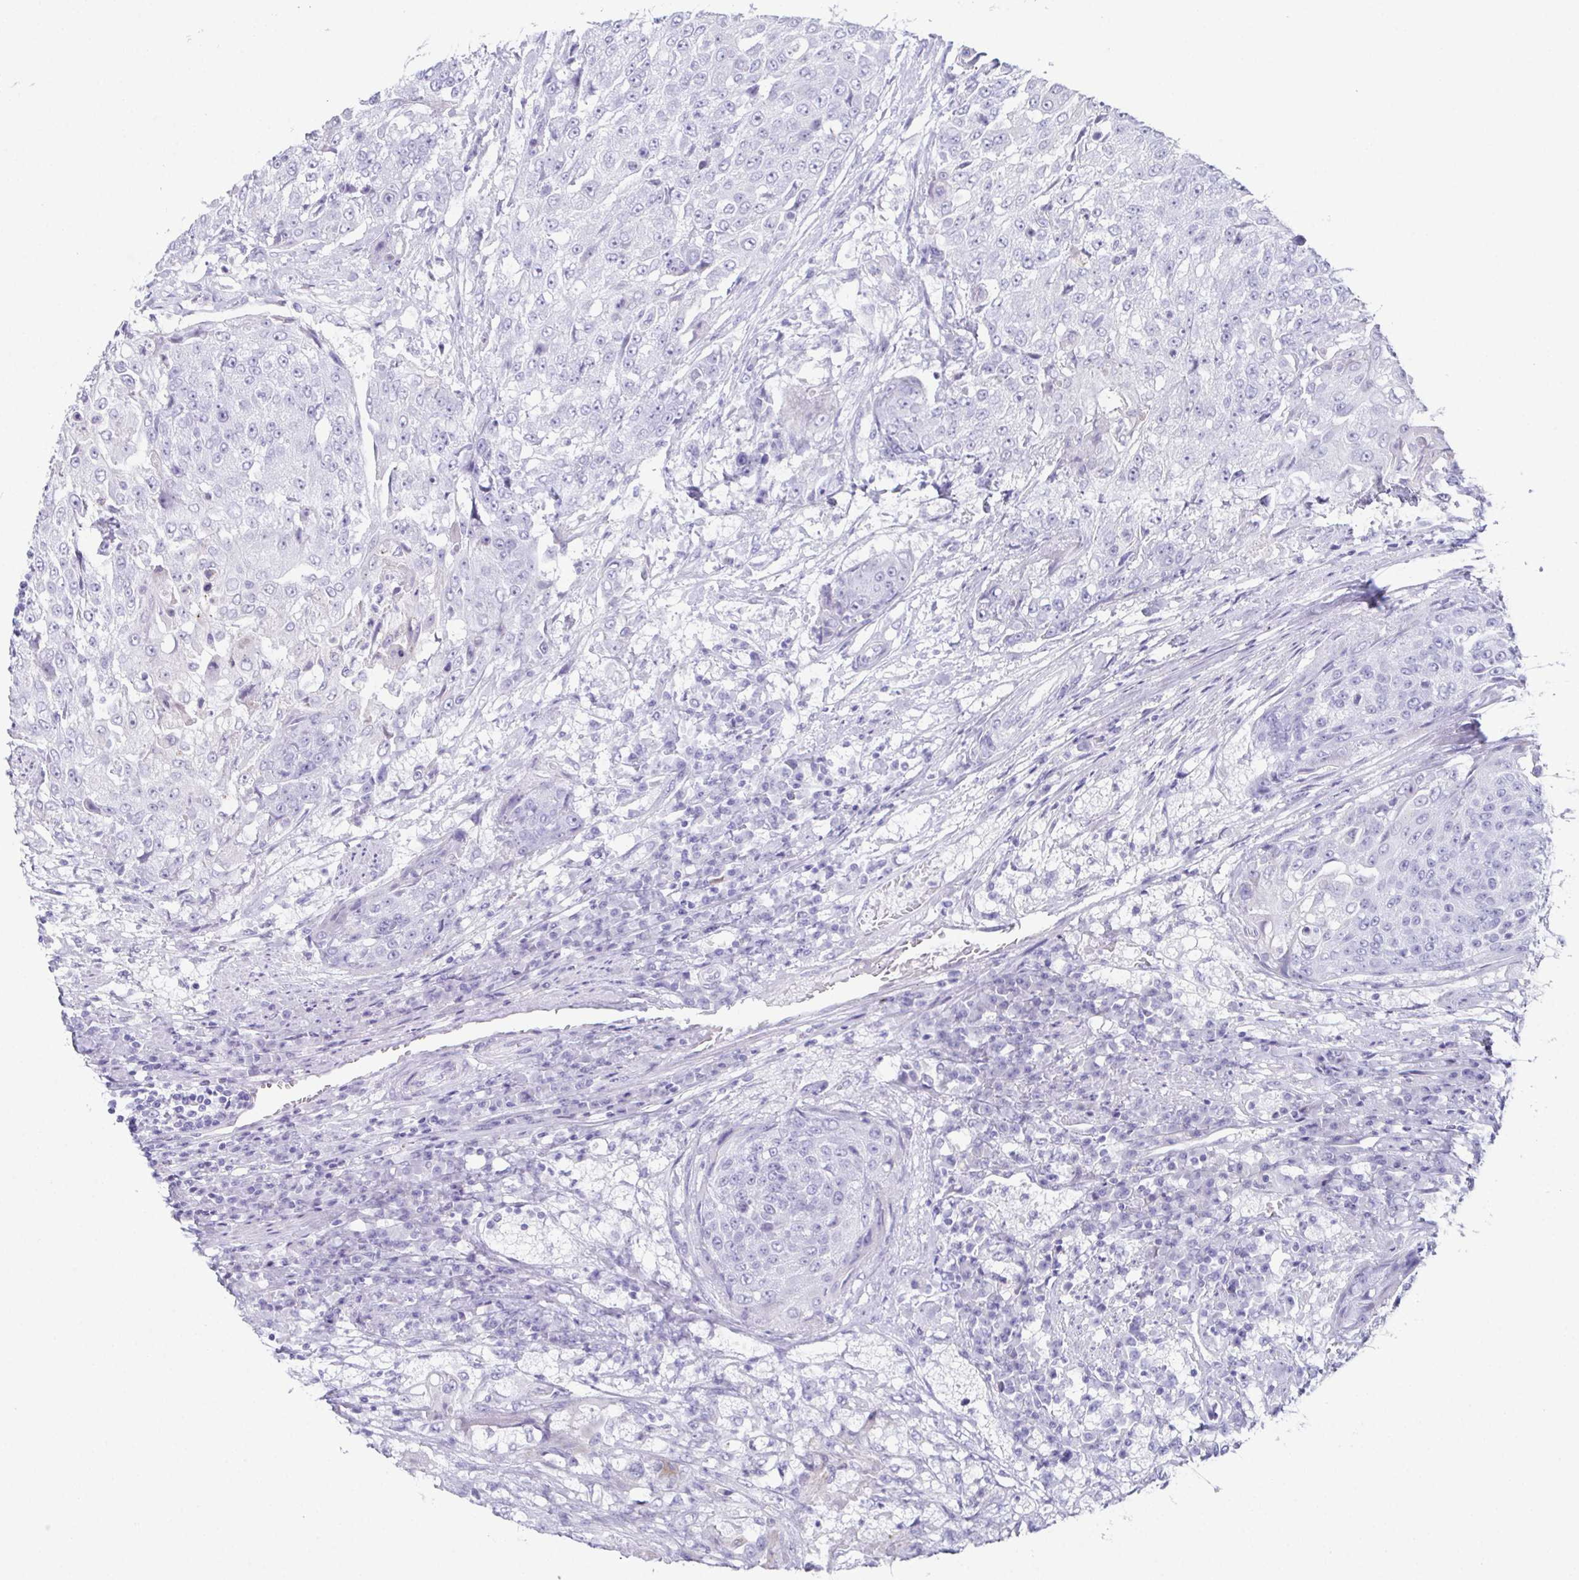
{"staining": {"intensity": "negative", "quantity": "none", "location": "none"}, "tissue": "urothelial cancer", "cell_type": "Tumor cells", "image_type": "cancer", "snomed": [{"axis": "morphology", "description": "Urothelial carcinoma, High grade"}, {"axis": "topography", "description": "Urinary bladder"}], "caption": "IHC photomicrograph of human high-grade urothelial carcinoma stained for a protein (brown), which displays no expression in tumor cells.", "gene": "TEX19", "patient": {"sex": "female", "age": 63}}